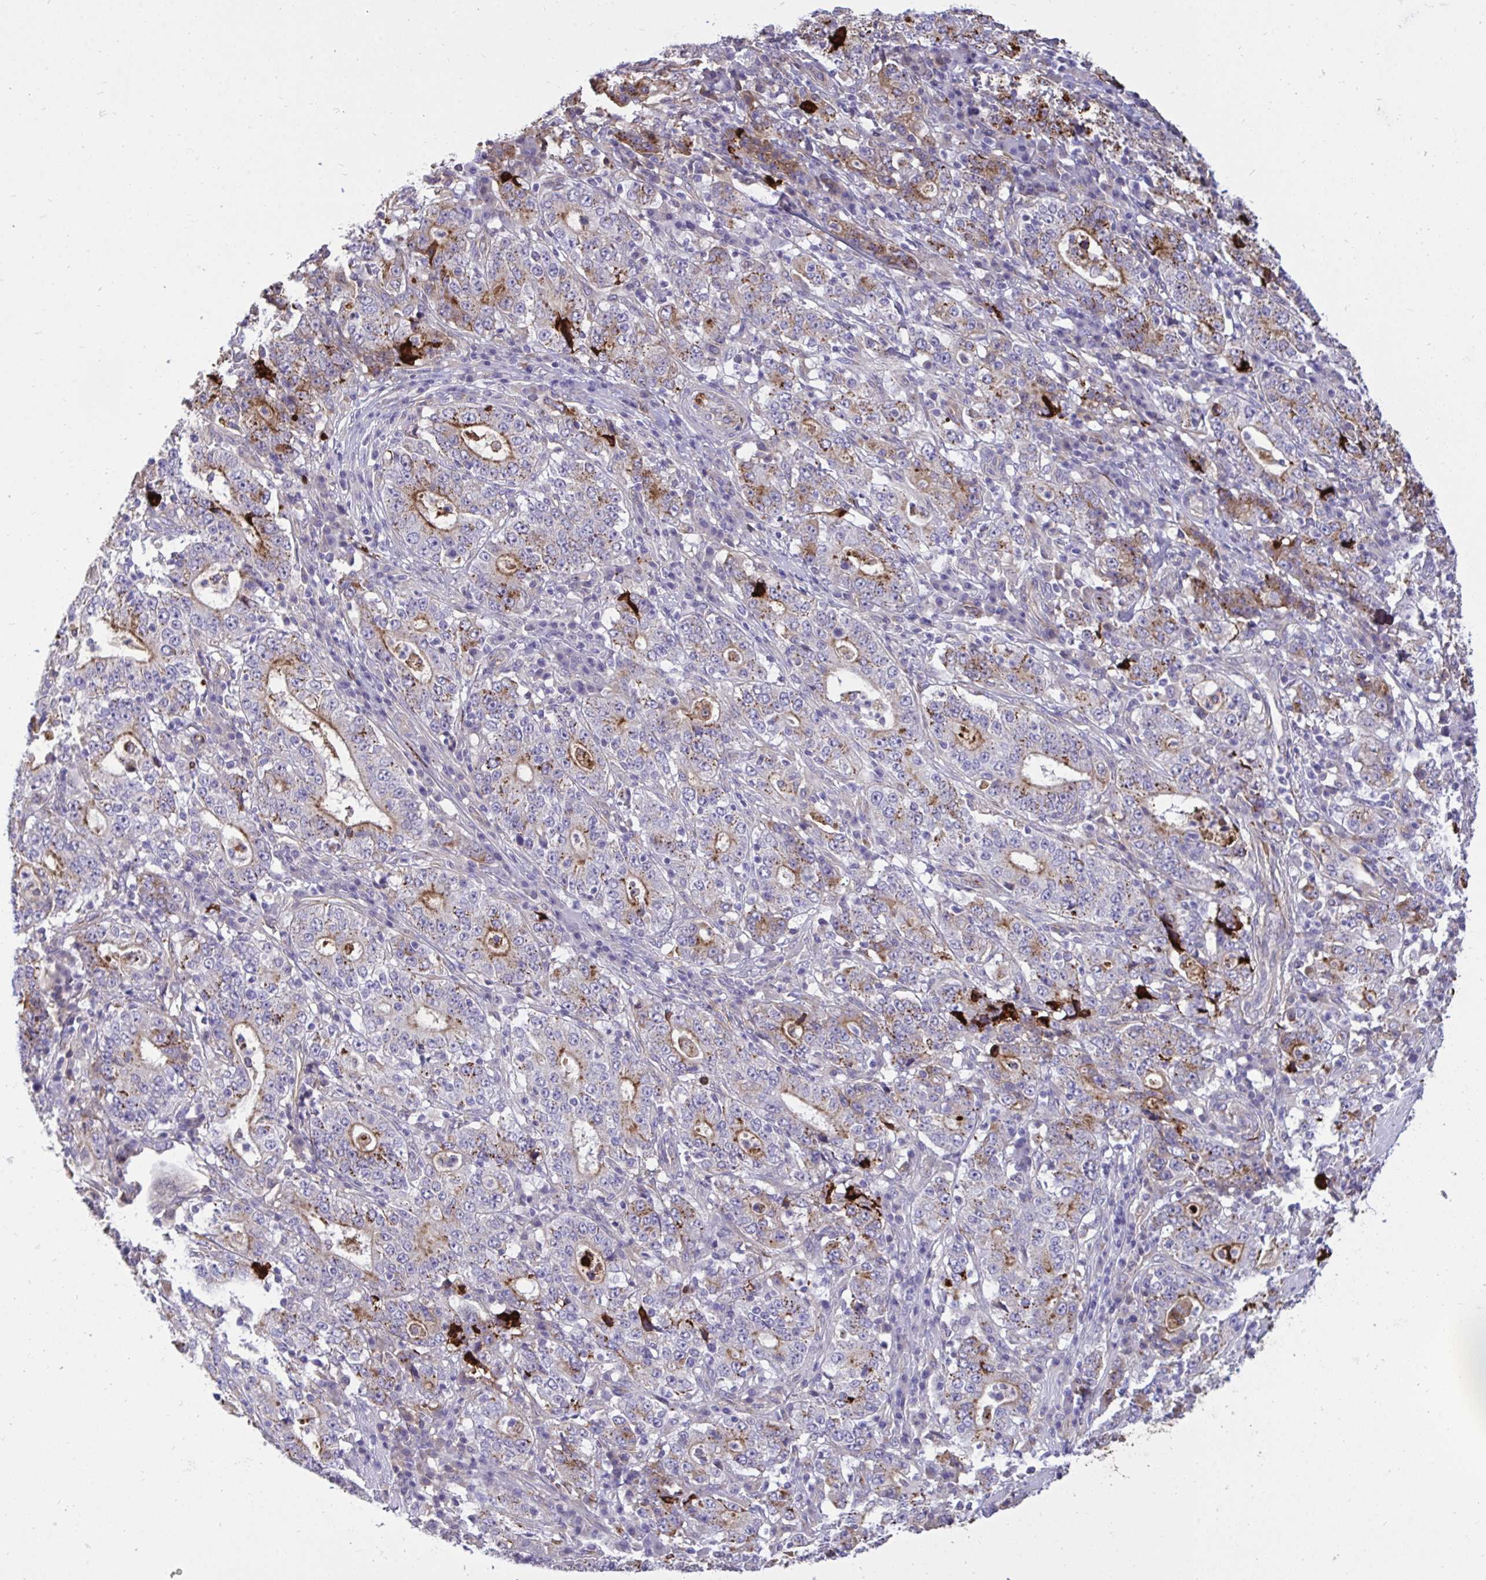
{"staining": {"intensity": "moderate", "quantity": "25%-75%", "location": "cytoplasmic/membranous"}, "tissue": "stomach cancer", "cell_type": "Tumor cells", "image_type": "cancer", "snomed": [{"axis": "morphology", "description": "Normal tissue, NOS"}, {"axis": "morphology", "description": "Adenocarcinoma, NOS"}, {"axis": "topography", "description": "Stomach, upper"}, {"axis": "topography", "description": "Stomach"}], "caption": "IHC photomicrograph of human stomach adenocarcinoma stained for a protein (brown), which displays medium levels of moderate cytoplasmic/membranous expression in approximately 25%-75% of tumor cells.", "gene": "F2", "patient": {"sex": "male", "age": 59}}